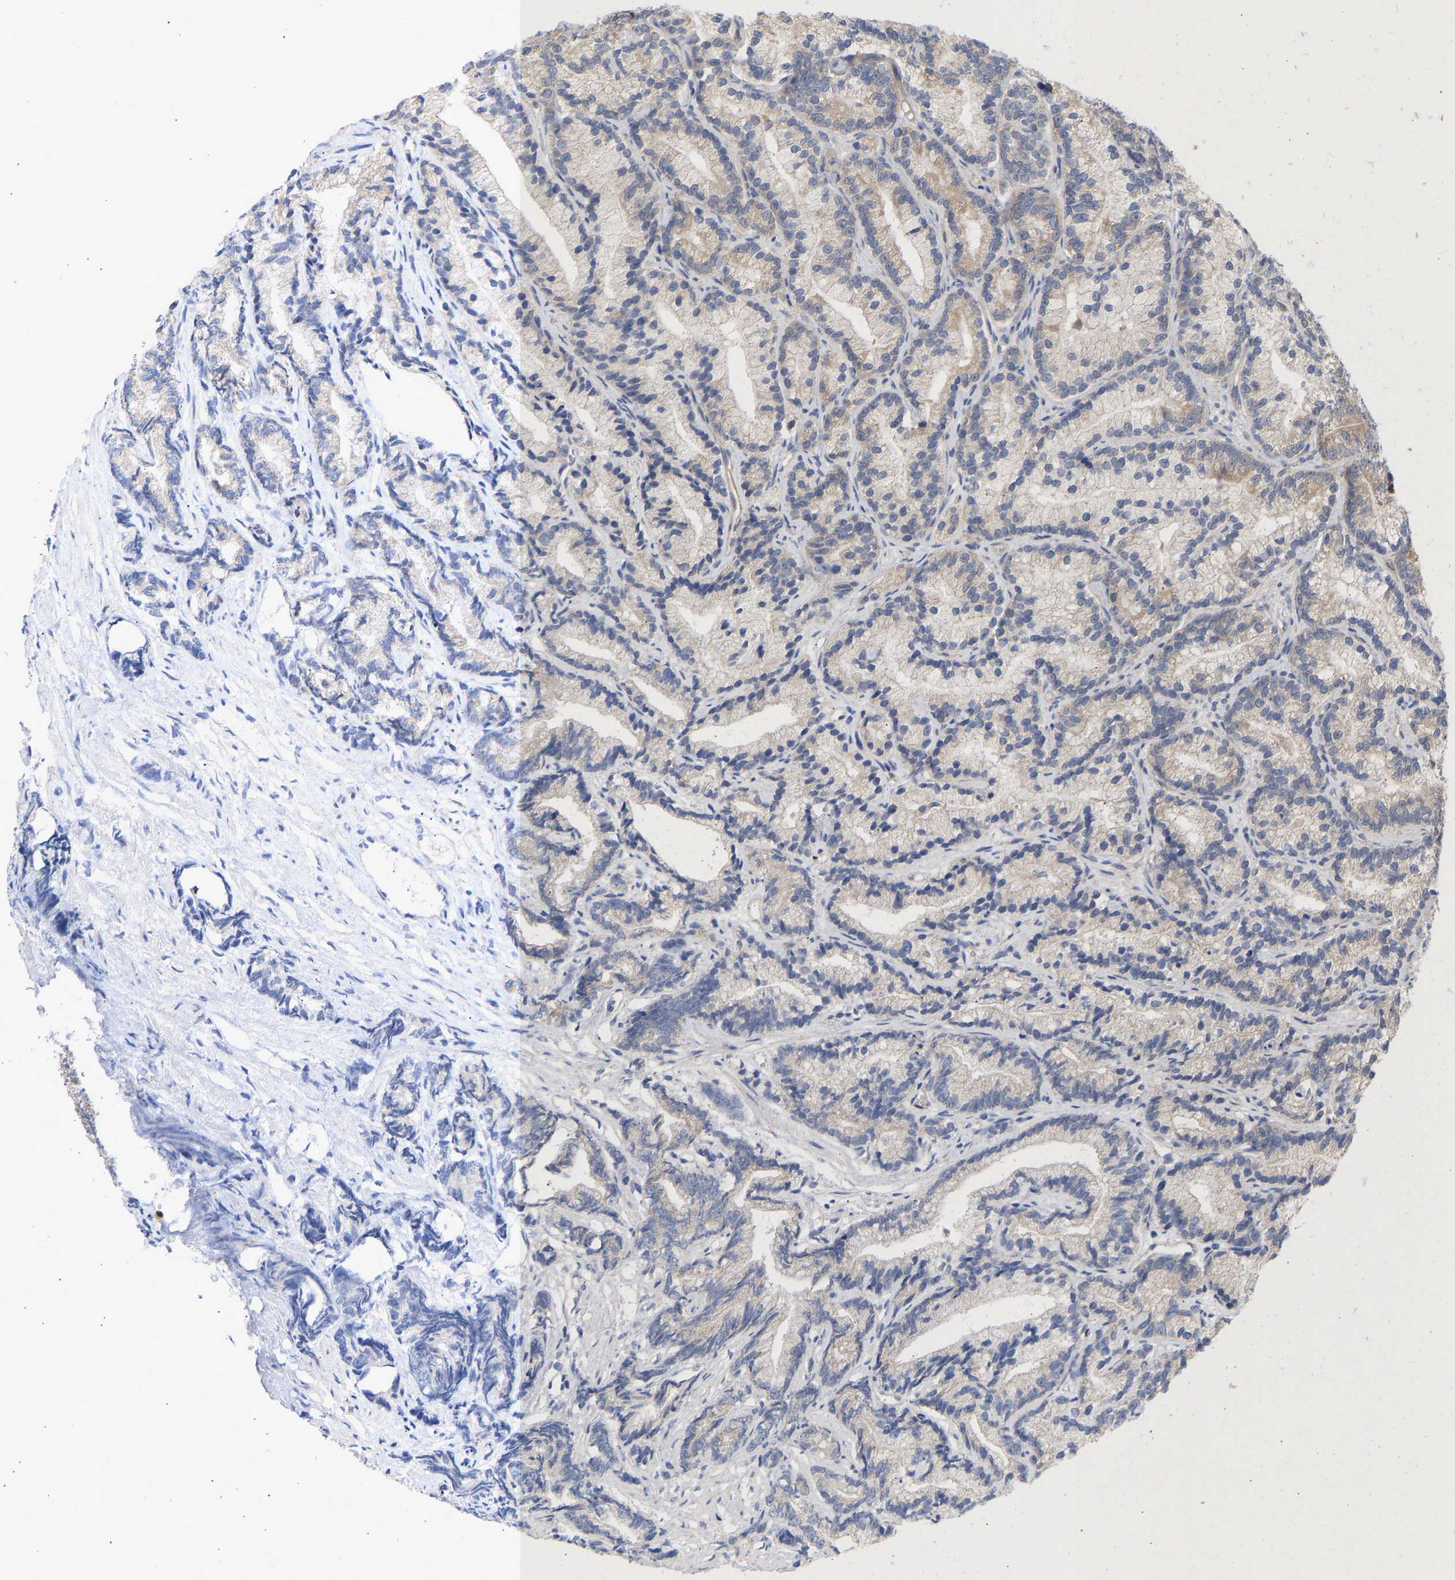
{"staining": {"intensity": "moderate", "quantity": "25%-75%", "location": "cytoplasmic/membranous"}, "tissue": "prostate cancer", "cell_type": "Tumor cells", "image_type": "cancer", "snomed": [{"axis": "morphology", "description": "Adenocarcinoma, Low grade"}, {"axis": "topography", "description": "Prostate"}], "caption": "Prostate low-grade adenocarcinoma stained with DAB immunohistochemistry (IHC) displays medium levels of moderate cytoplasmic/membranous expression in approximately 25%-75% of tumor cells.", "gene": "MAP2K3", "patient": {"sex": "male", "age": 89}}